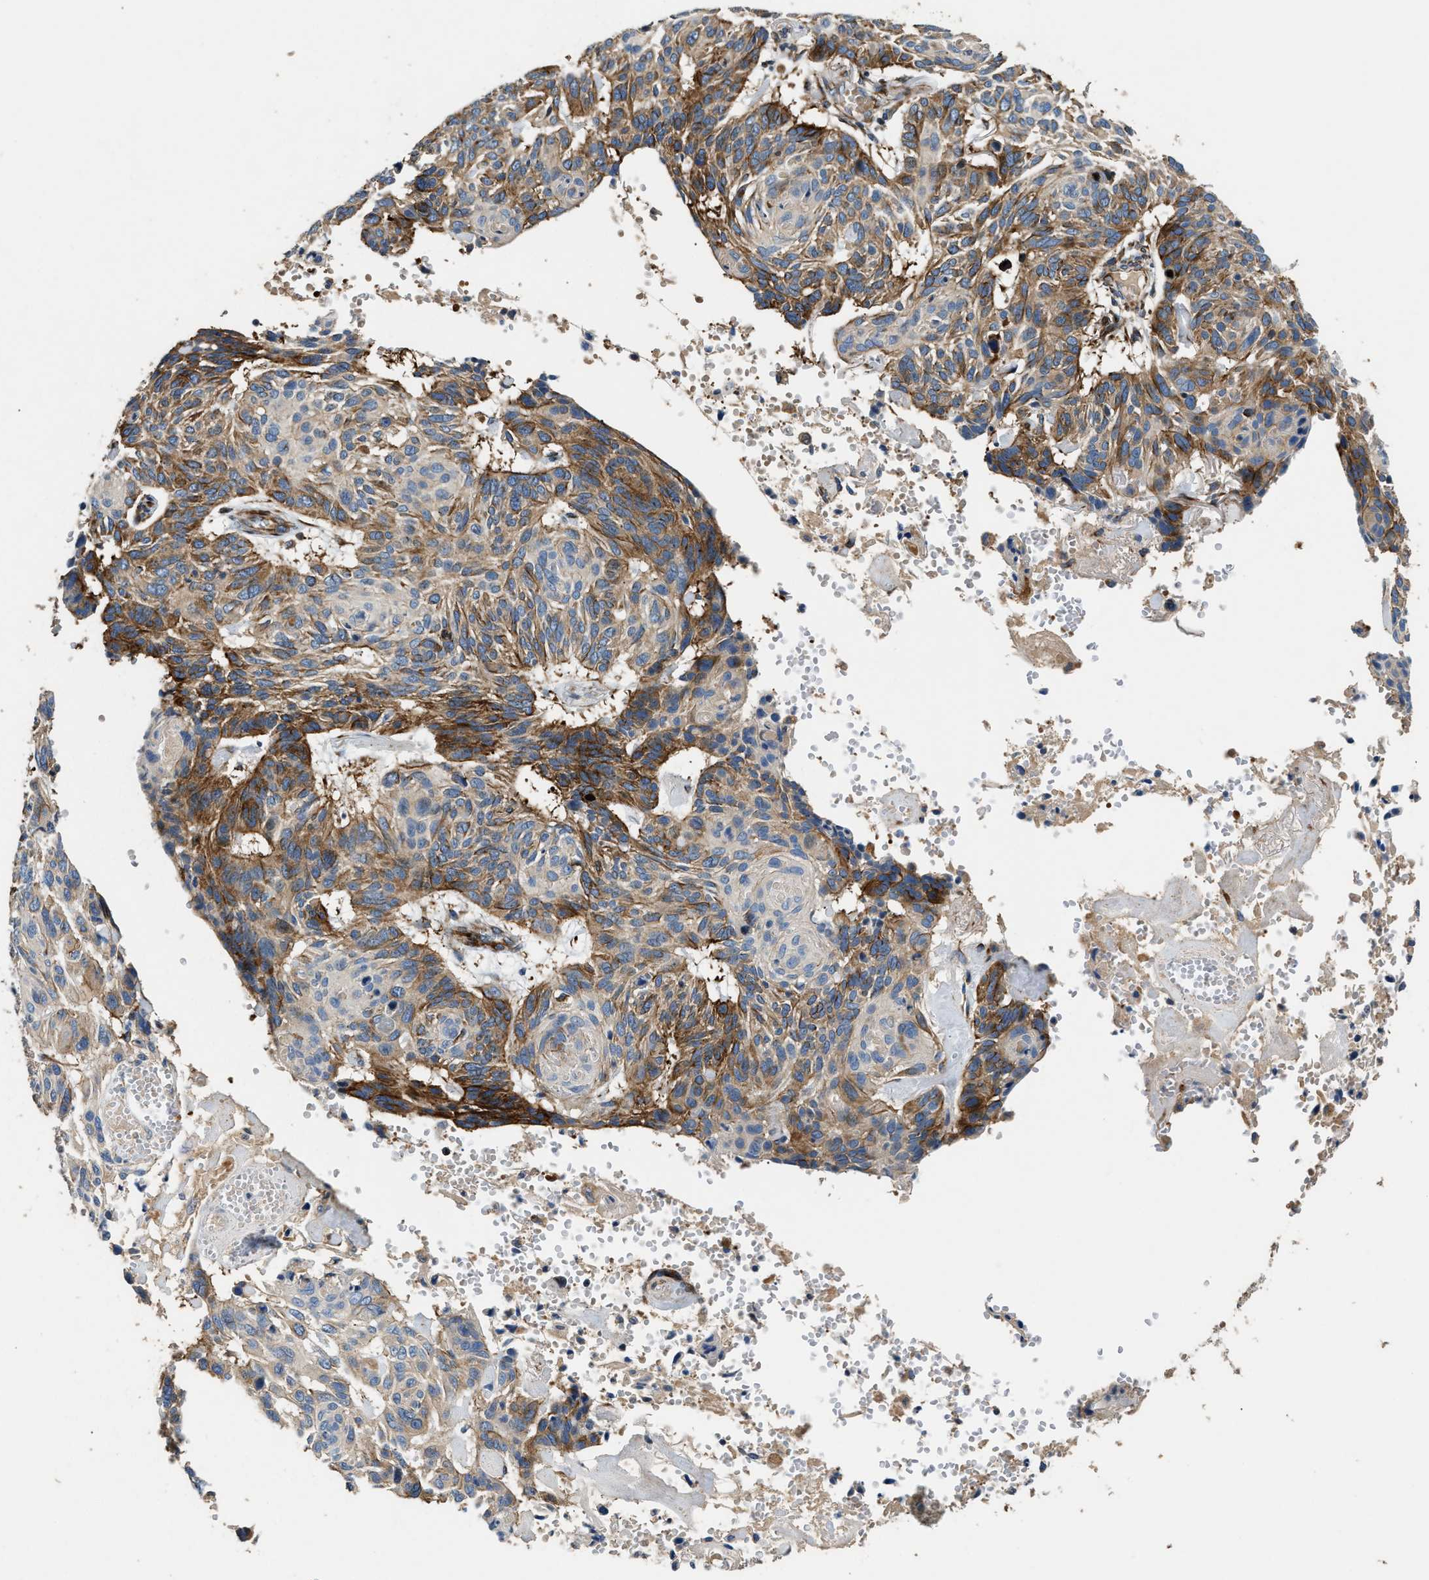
{"staining": {"intensity": "strong", "quantity": "25%-75%", "location": "cytoplasmic/membranous"}, "tissue": "skin cancer", "cell_type": "Tumor cells", "image_type": "cancer", "snomed": [{"axis": "morphology", "description": "Basal cell carcinoma"}, {"axis": "topography", "description": "Skin"}], "caption": "Tumor cells show strong cytoplasmic/membranous positivity in about 25%-75% of cells in basal cell carcinoma (skin).", "gene": "IL17RC", "patient": {"sex": "male", "age": 85}}